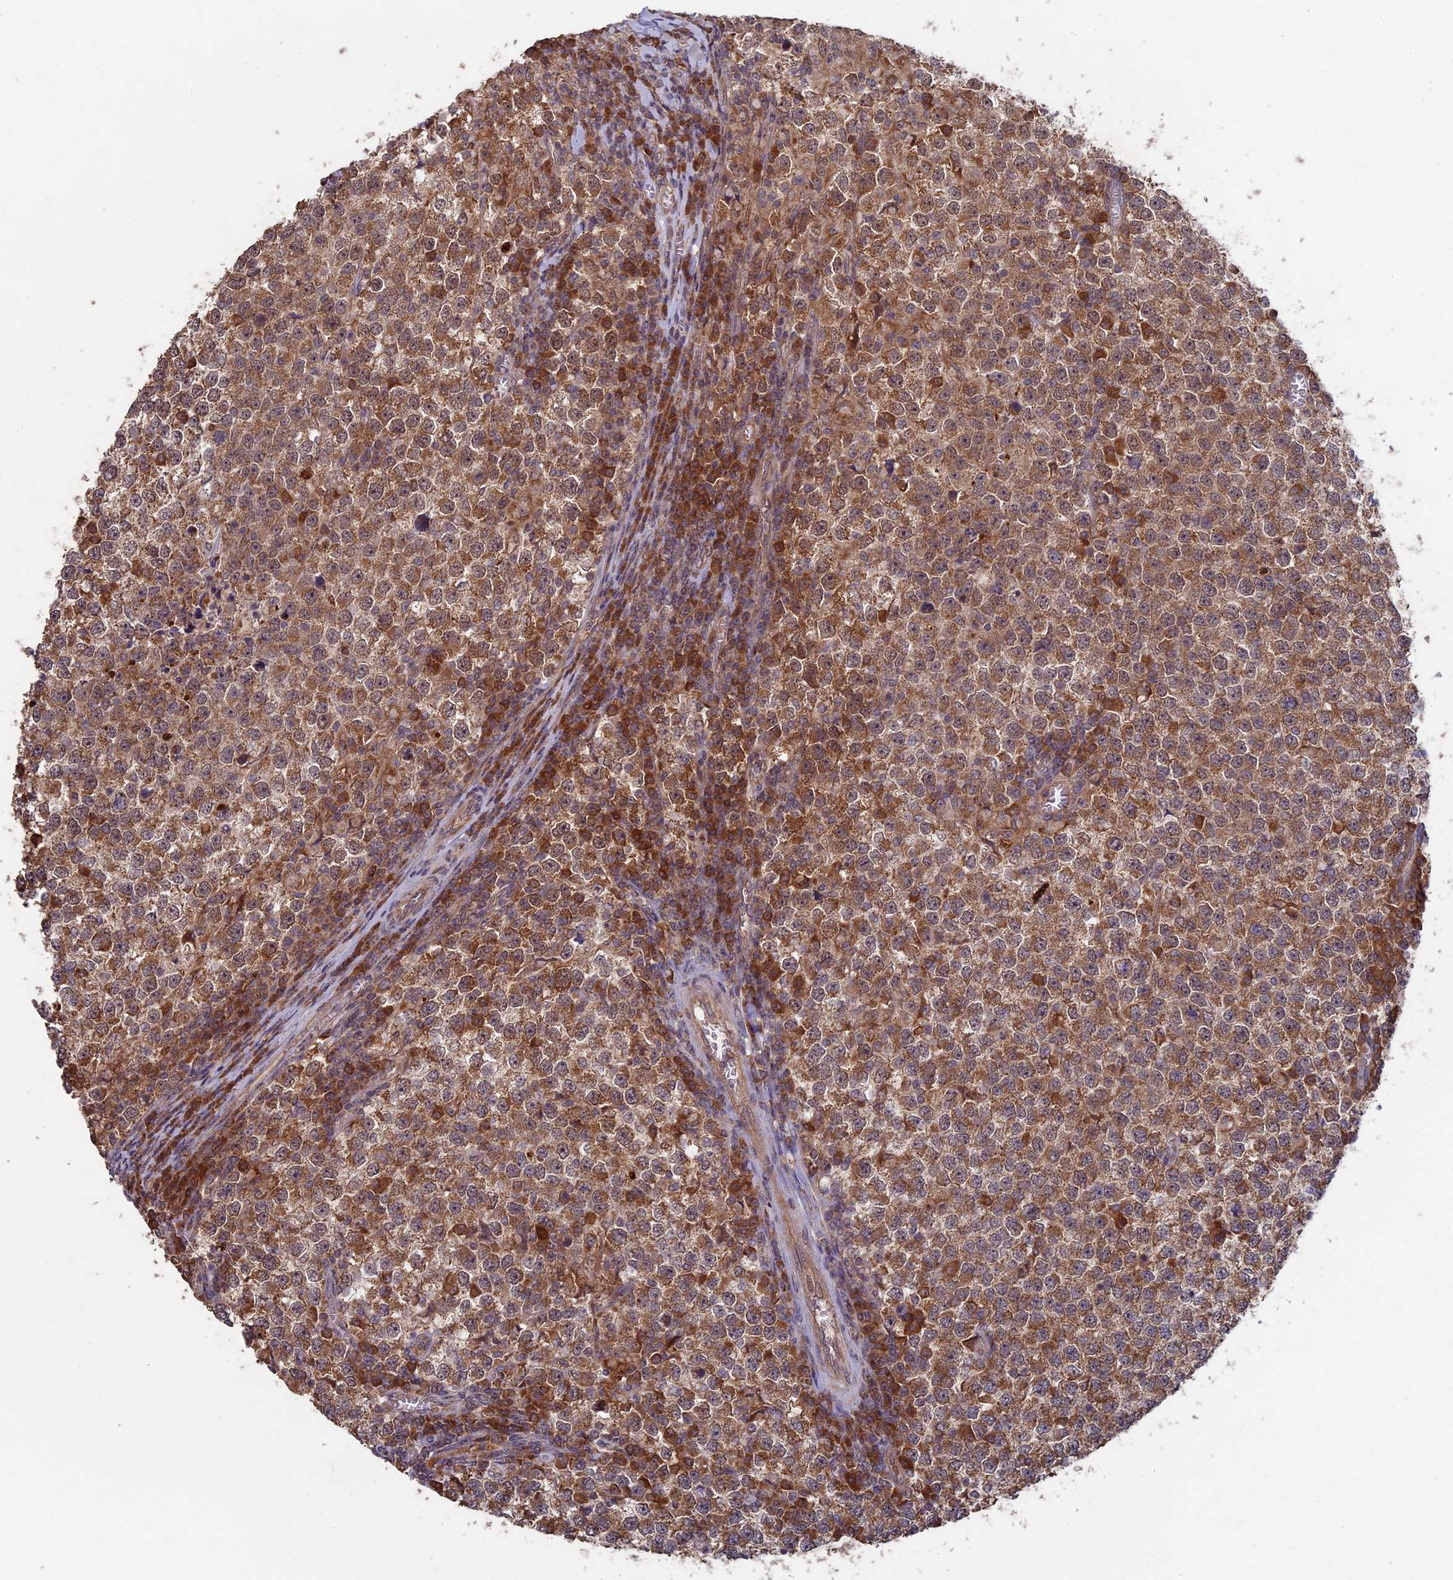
{"staining": {"intensity": "moderate", "quantity": ">75%", "location": "cytoplasmic/membranous"}, "tissue": "testis cancer", "cell_type": "Tumor cells", "image_type": "cancer", "snomed": [{"axis": "morphology", "description": "Seminoma, NOS"}, {"axis": "topography", "description": "Testis"}], "caption": "Moderate cytoplasmic/membranous positivity for a protein is seen in approximately >75% of tumor cells of seminoma (testis) using immunohistochemistry.", "gene": "RCCD1", "patient": {"sex": "male", "age": 65}}